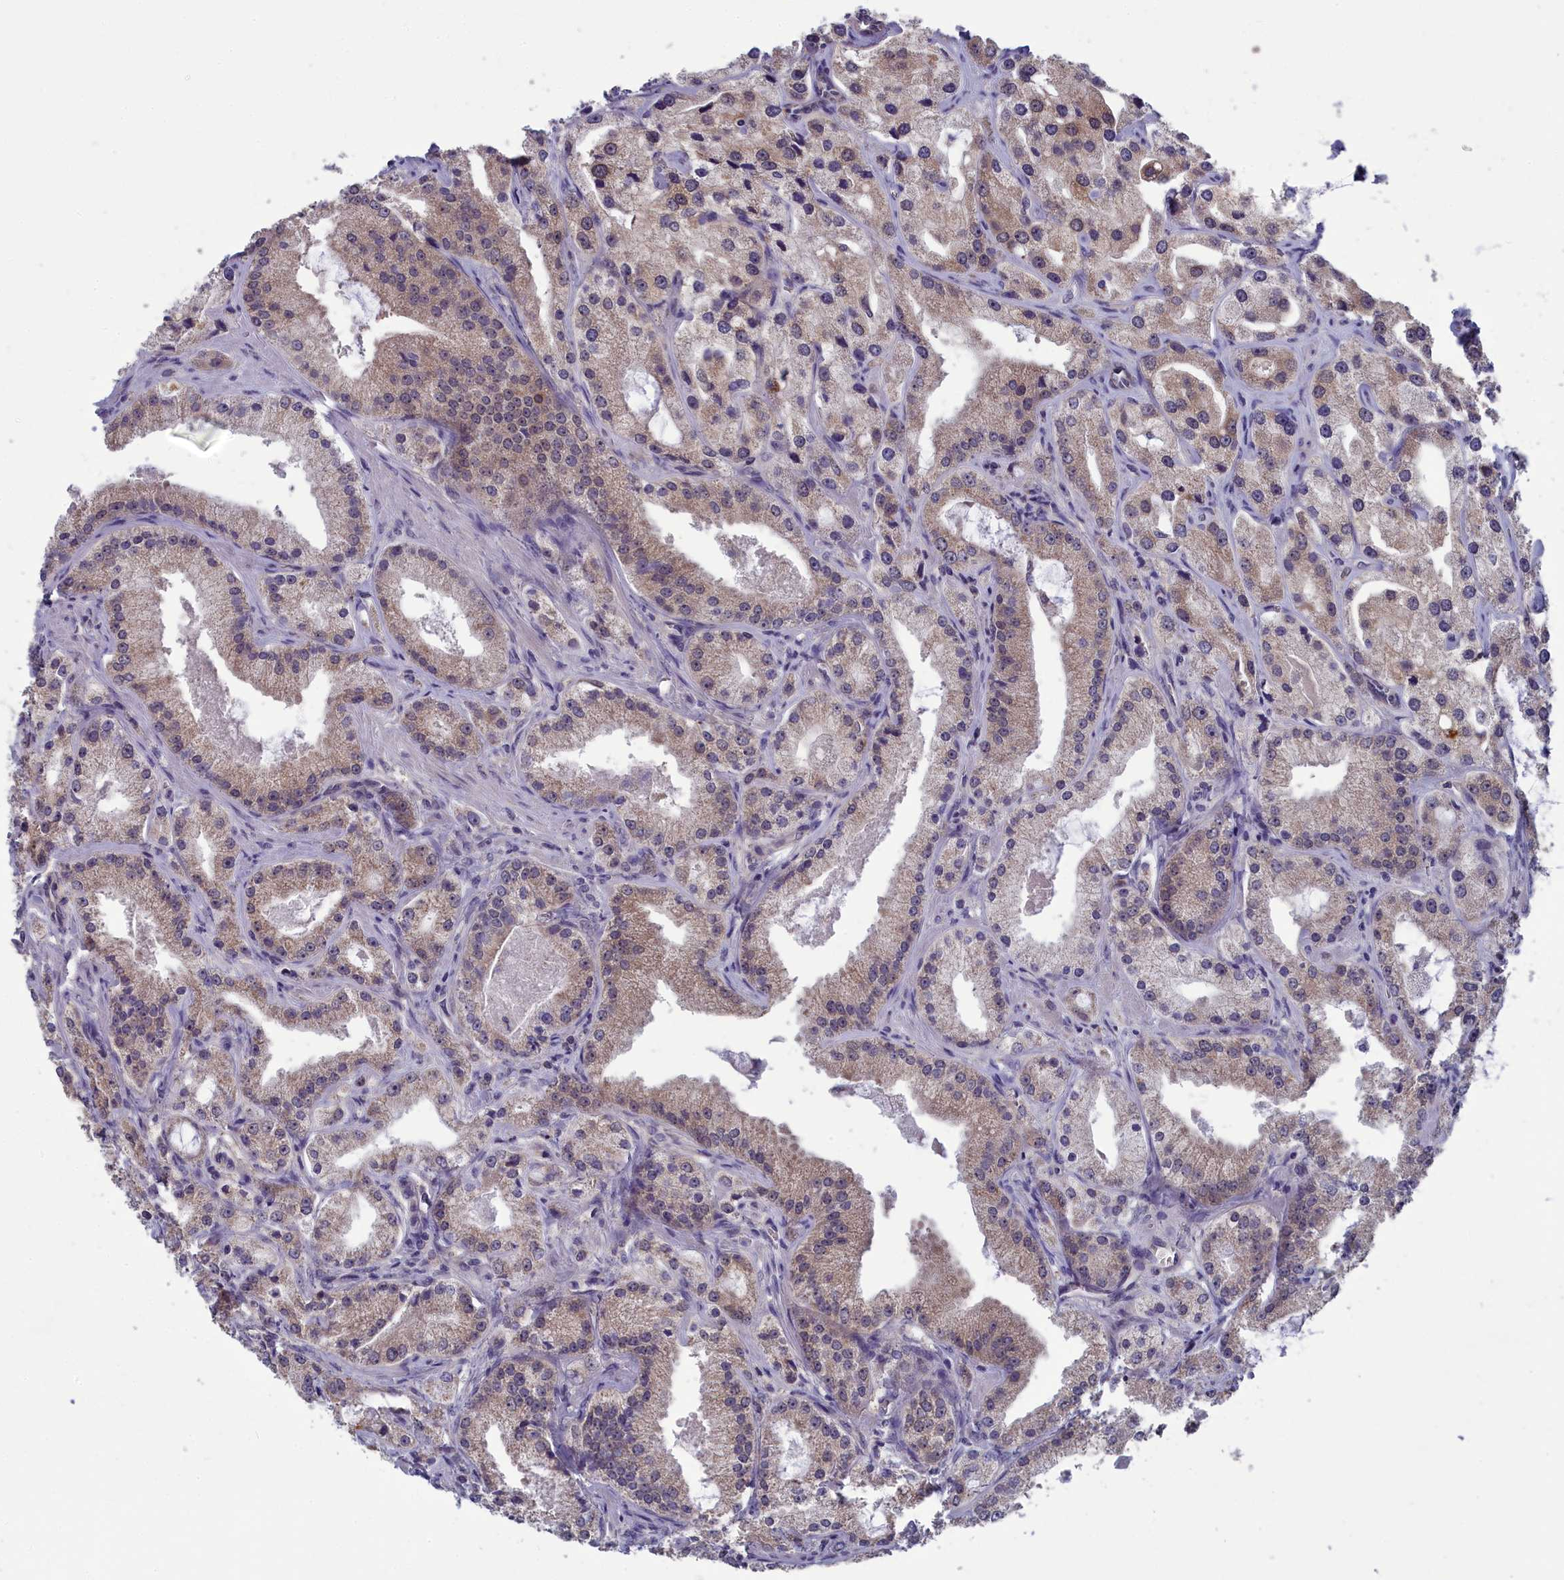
{"staining": {"intensity": "weak", "quantity": "25%-75%", "location": "cytoplasmic/membranous"}, "tissue": "prostate cancer", "cell_type": "Tumor cells", "image_type": "cancer", "snomed": [{"axis": "morphology", "description": "Adenocarcinoma, Low grade"}, {"axis": "topography", "description": "Prostate"}], "caption": "This is a photomicrograph of immunohistochemistry staining of low-grade adenocarcinoma (prostate), which shows weak expression in the cytoplasmic/membranous of tumor cells.", "gene": "MRI1", "patient": {"sex": "male", "age": 69}}